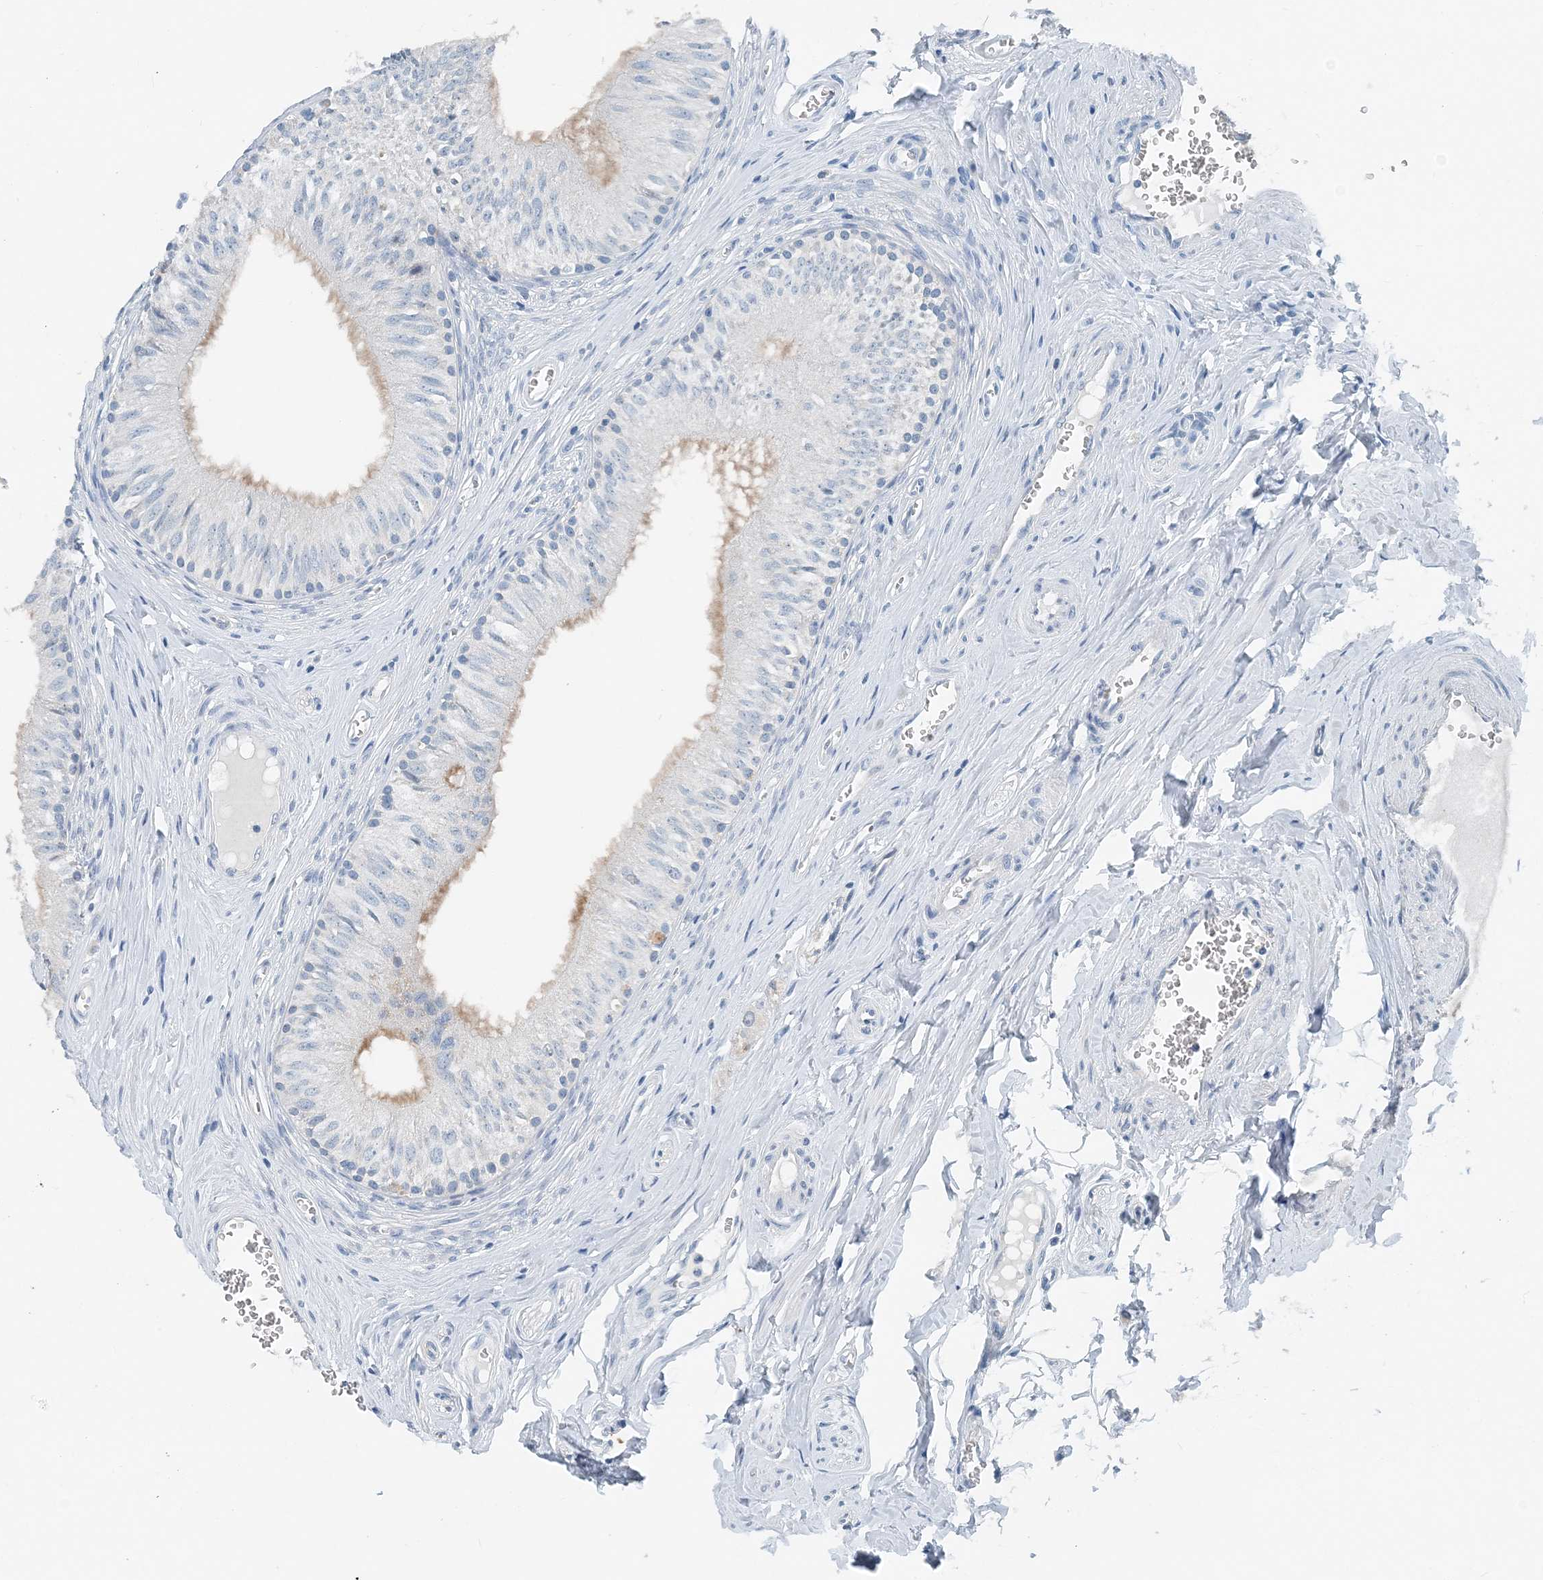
{"staining": {"intensity": "negative", "quantity": "none", "location": "none"}, "tissue": "epididymis", "cell_type": "Glandular cells", "image_type": "normal", "snomed": [{"axis": "morphology", "description": "Normal tissue, NOS"}, {"axis": "topography", "description": "Epididymis"}], "caption": "Immunohistochemical staining of unremarkable human epididymis displays no significant staining in glandular cells. (DAB (3,3'-diaminobenzidine) IHC, high magnification).", "gene": "EEF1A2", "patient": {"sex": "male", "age": 46}}